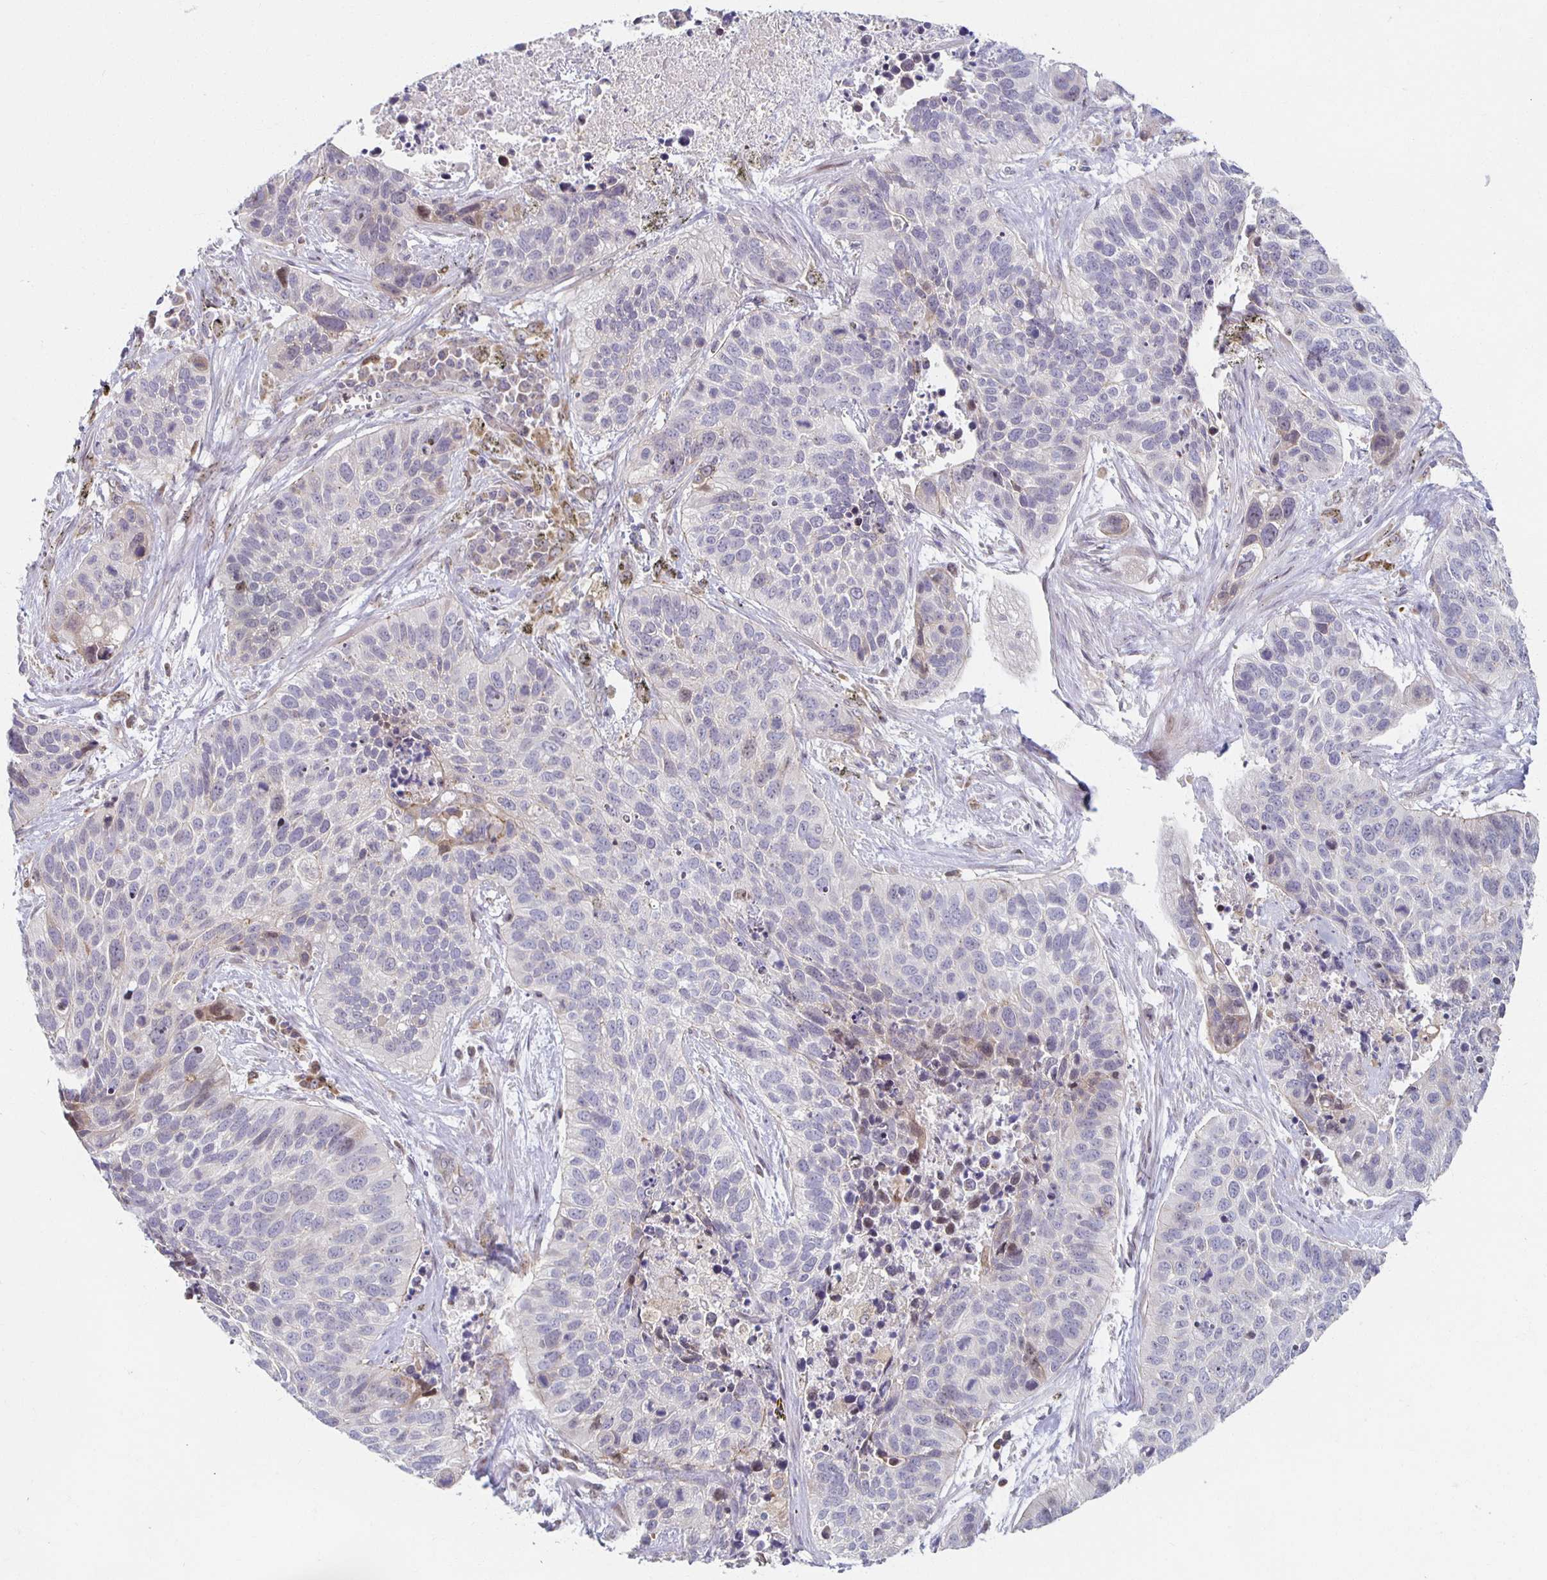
{"staining": {"intensity": "negative", "quantity": "none", "location": "none"}, "tissue": "lung cancer", "cell_type": "Tumor cells", "image_type": "cancer", "snomed": [{"axis": "morphology", "description": "Squamous cell carcinoma, NOS"}, {"axis": "topography", "description": "Lung"}], "caption": "High power microscopy histopathology image of an immunohistochemistry photomicrograph of lung squamous cell carcinoma, revealing no significant expression in tumor cells. (DAB immunohistochemistry with hematoxylin counter stain).", "gene": "HCFC1R1", "patient": {"sex": "male", "age": 62}}